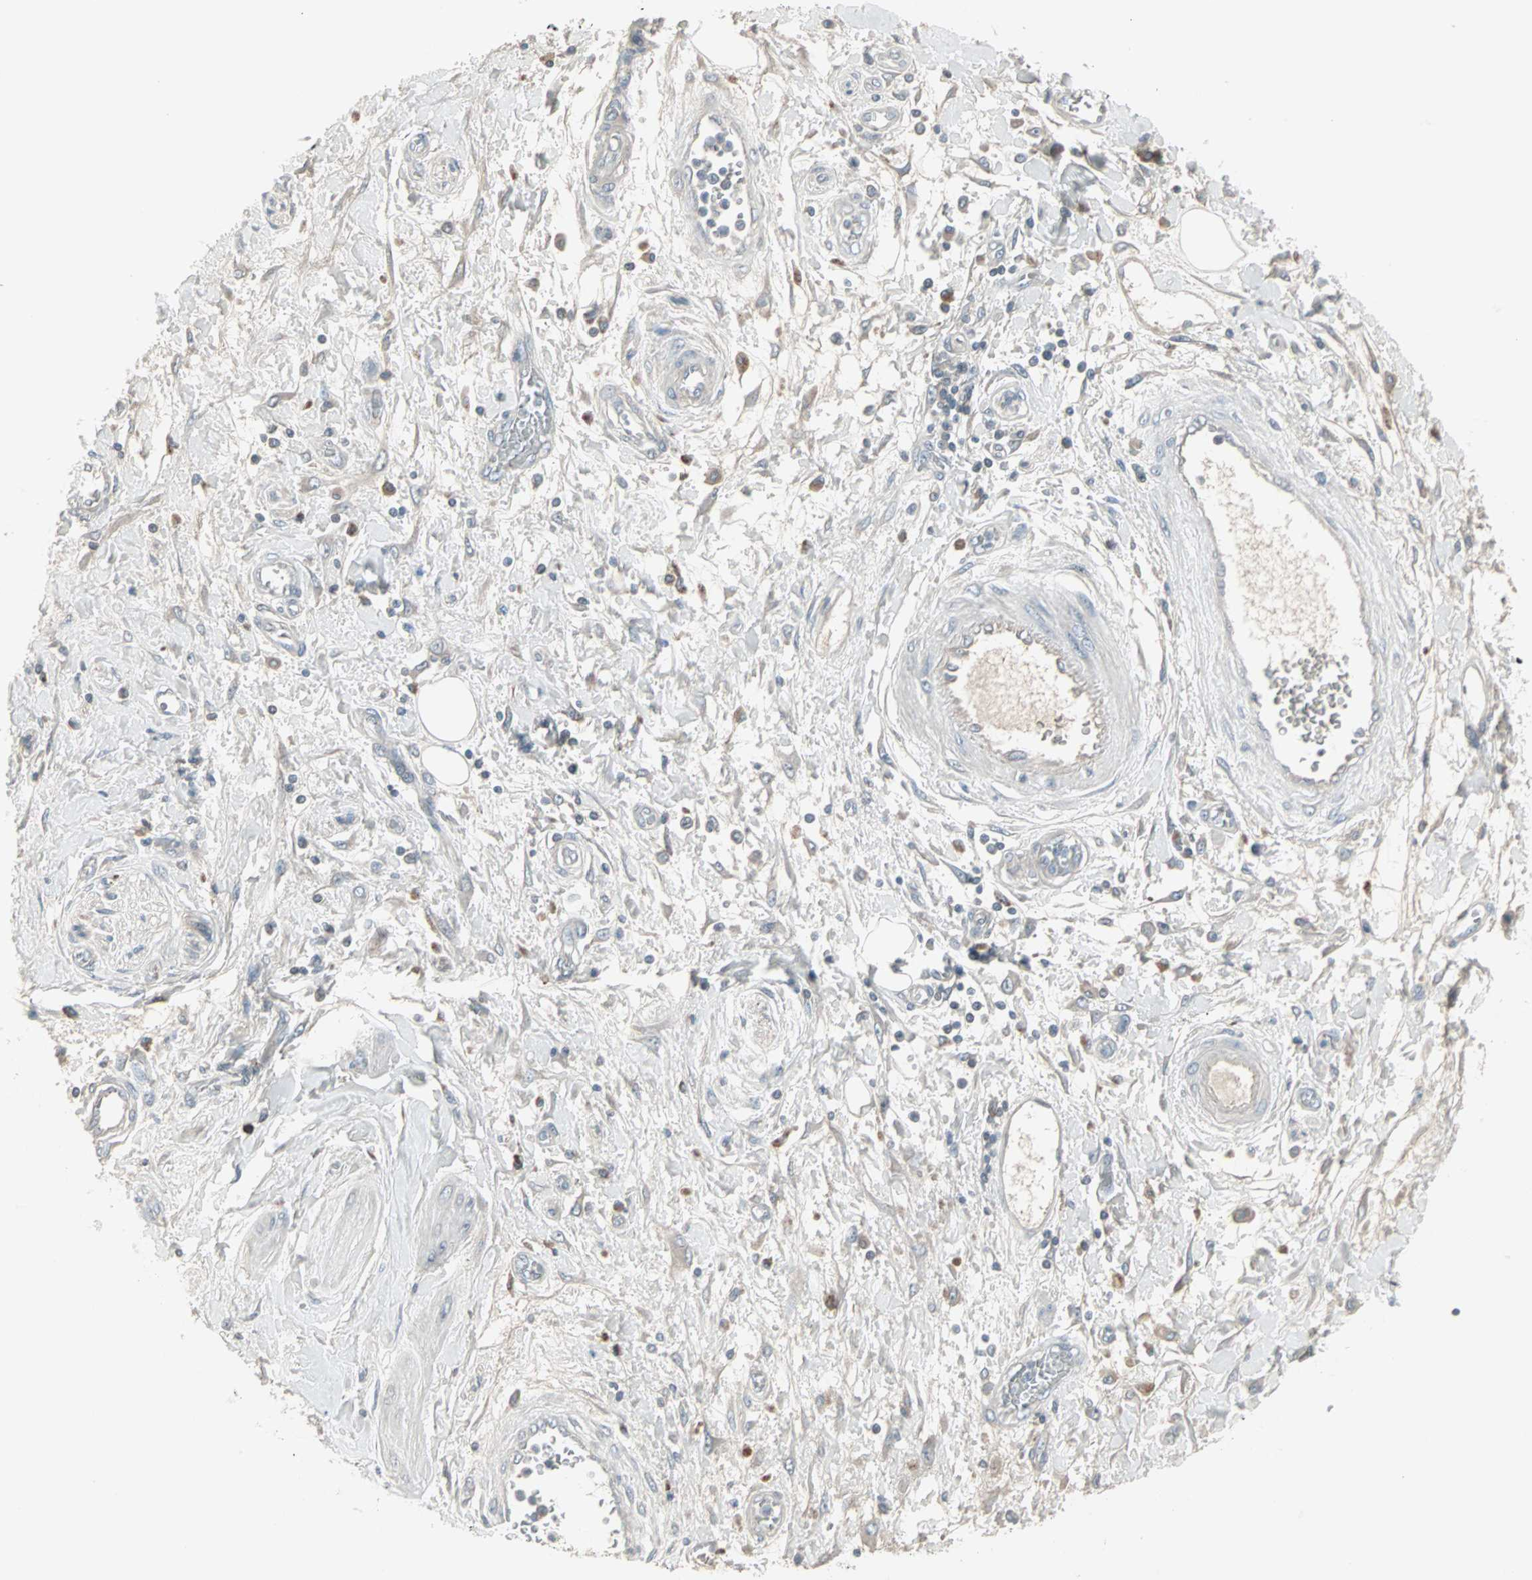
{"staining": {"intensity": "weak", "quantity": "25%-75%", "location": "cytoplasmic/membranous"}, "tissue": "pancreatic cancer", "cell_type": "Tumor cells", "image_type": "cancer", "snomed": [{"axis": "morphology", "description": "Adenocarcinoma, NOS"}, {"axis": "topography", "description": "Pancreas"}], "caption": "Protein expression analysis of human pancreatic cancer (adenocarcinoma) reveals weak cytoplasmic/membranous staining in about 25%-75% of tumor cells.", "gene": "ZSCAN32", "patient": {"sex": "female", "age": 70}}